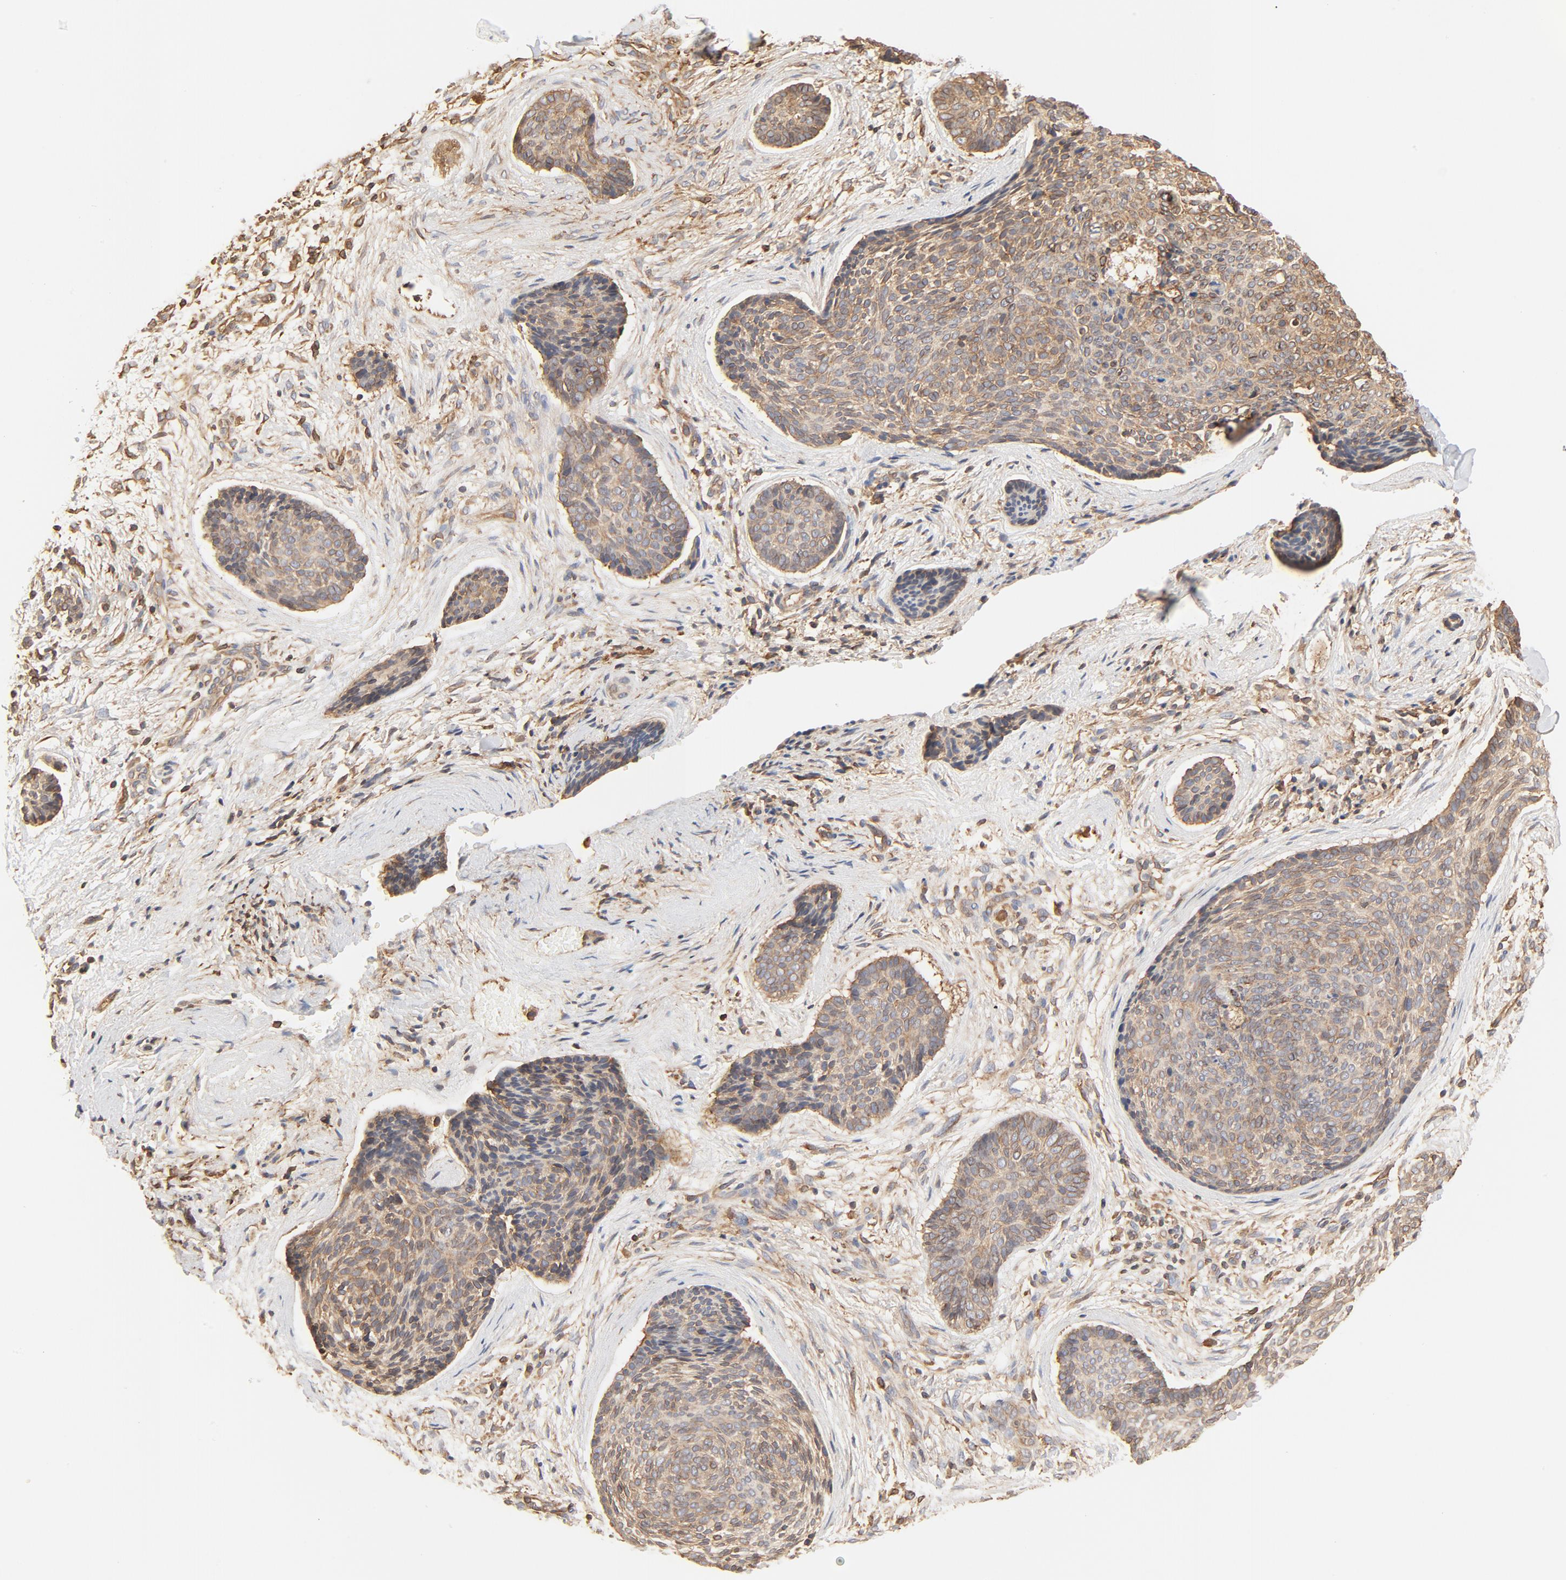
{"staining": {"intensity": "weak", "quantity": ">75%", "location": "cytoplasmic/membranous"}, "tissue": "skin cancer", "cell_type": "Tumor cells", "image_type": "cancer", "snomed": [{"axis": "morphology", "description": "Normal tissue, NOS"}, {"axis": "morphology", "description": "Basal cell carcinoma"}, {"axis": "topography", "description": "Skin"}], "caption": "Immunohistochemical staining of skin cancer demonstrates low levels of weak cytoplasmic/membranous staining in approximately >75% of tumor cells.", "gene": "BCAP31", "patient": {"sex": "female", "age": 57}}